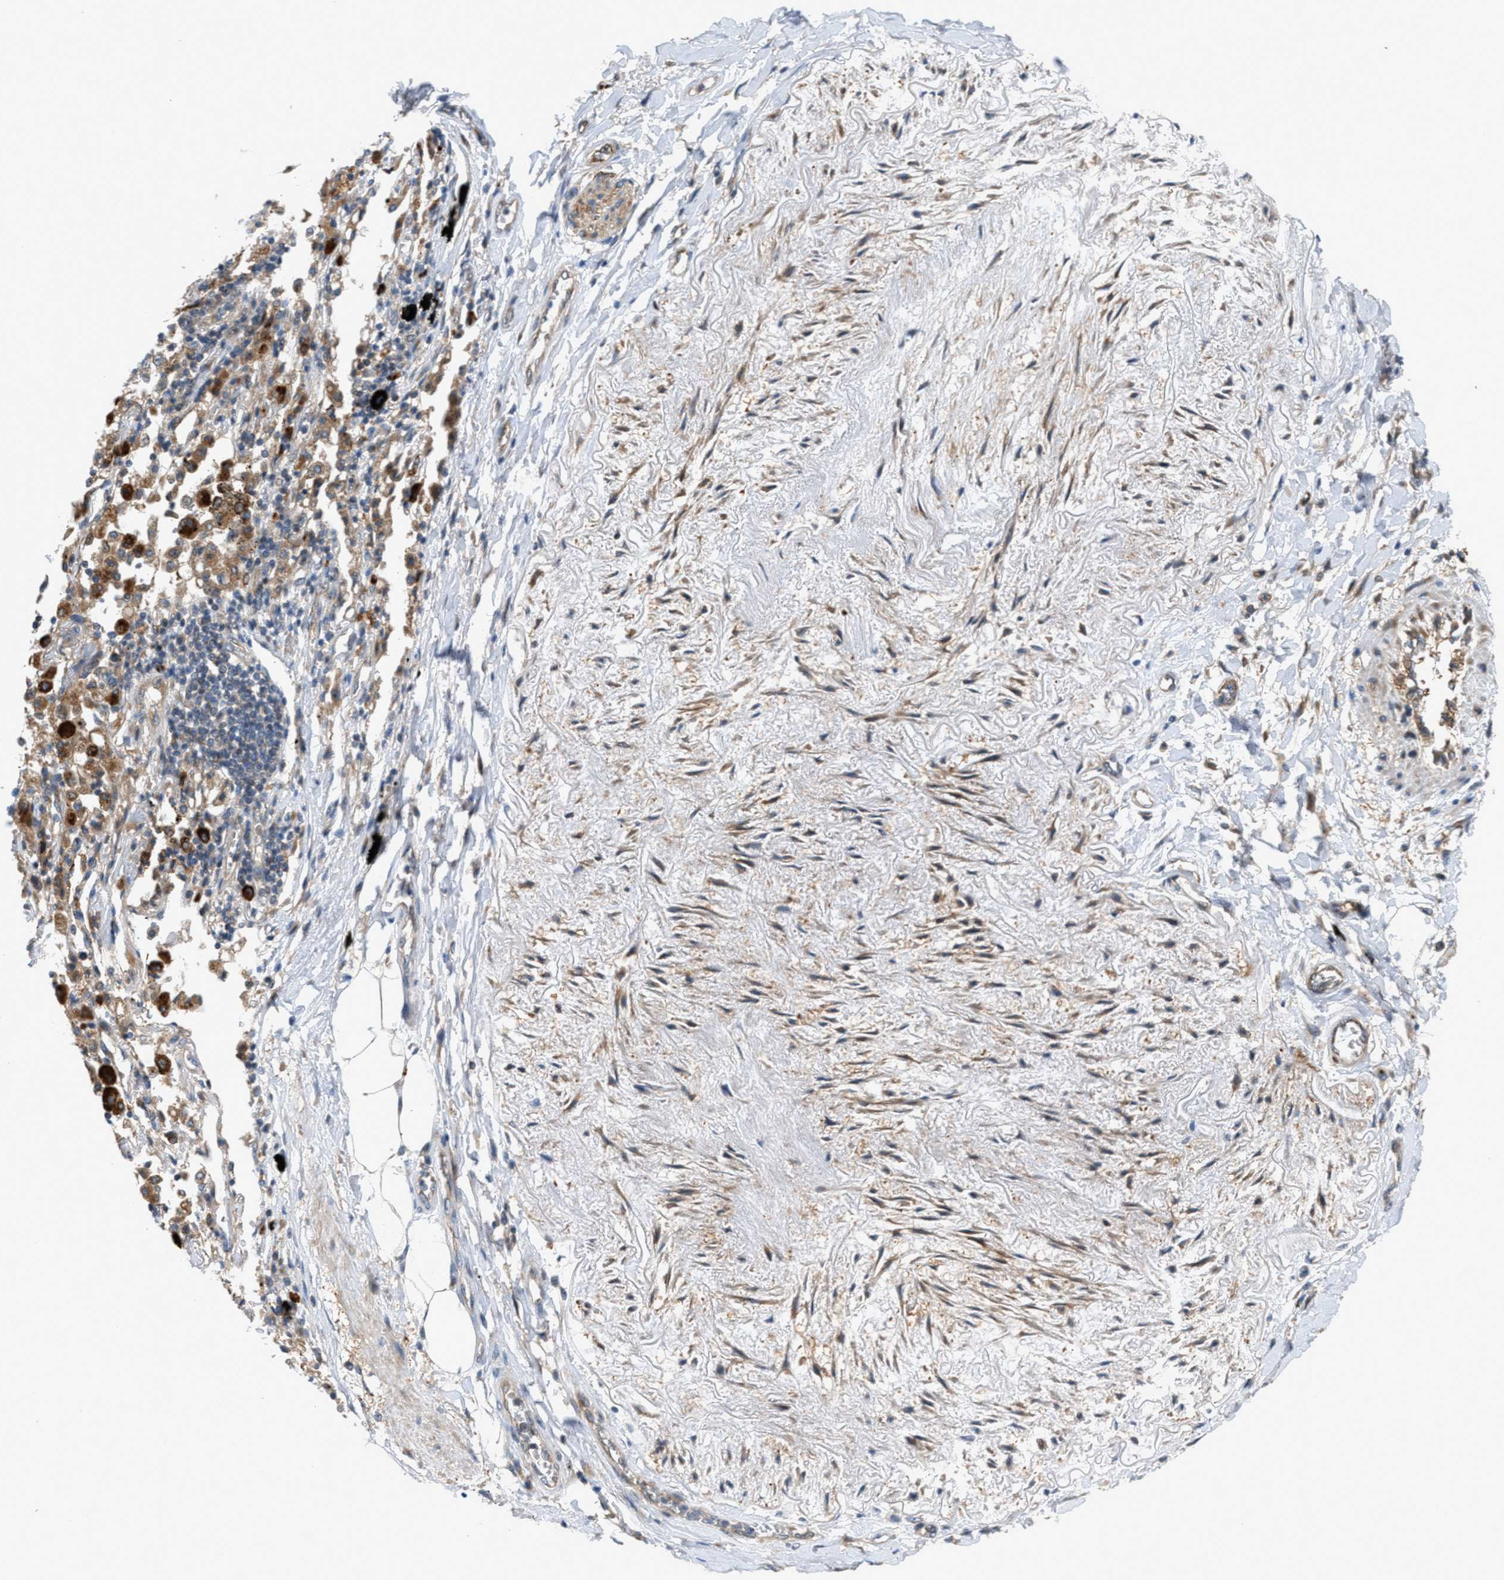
{"staining": {"intensity": "moderate", "quantity": ">75%", "location": "cytoplasmic/membranous"}, "tissue": "lung cancer", "cell_type": "Tumor cells", "image_type": "cancer", "snomed": [{"axis": "morphology", "description": "Adenocarcinoma, NOS"}, {"axis": "topography", "description": "Lung"}], "caption": "Moderate cytoplasmic/membranous protein expression is seen in approximately >75% of tumor cells in lung cancer (adenocarcinoma).", "gene": "CYB5D1", "patient": {"sex": "female", "age": 65}}